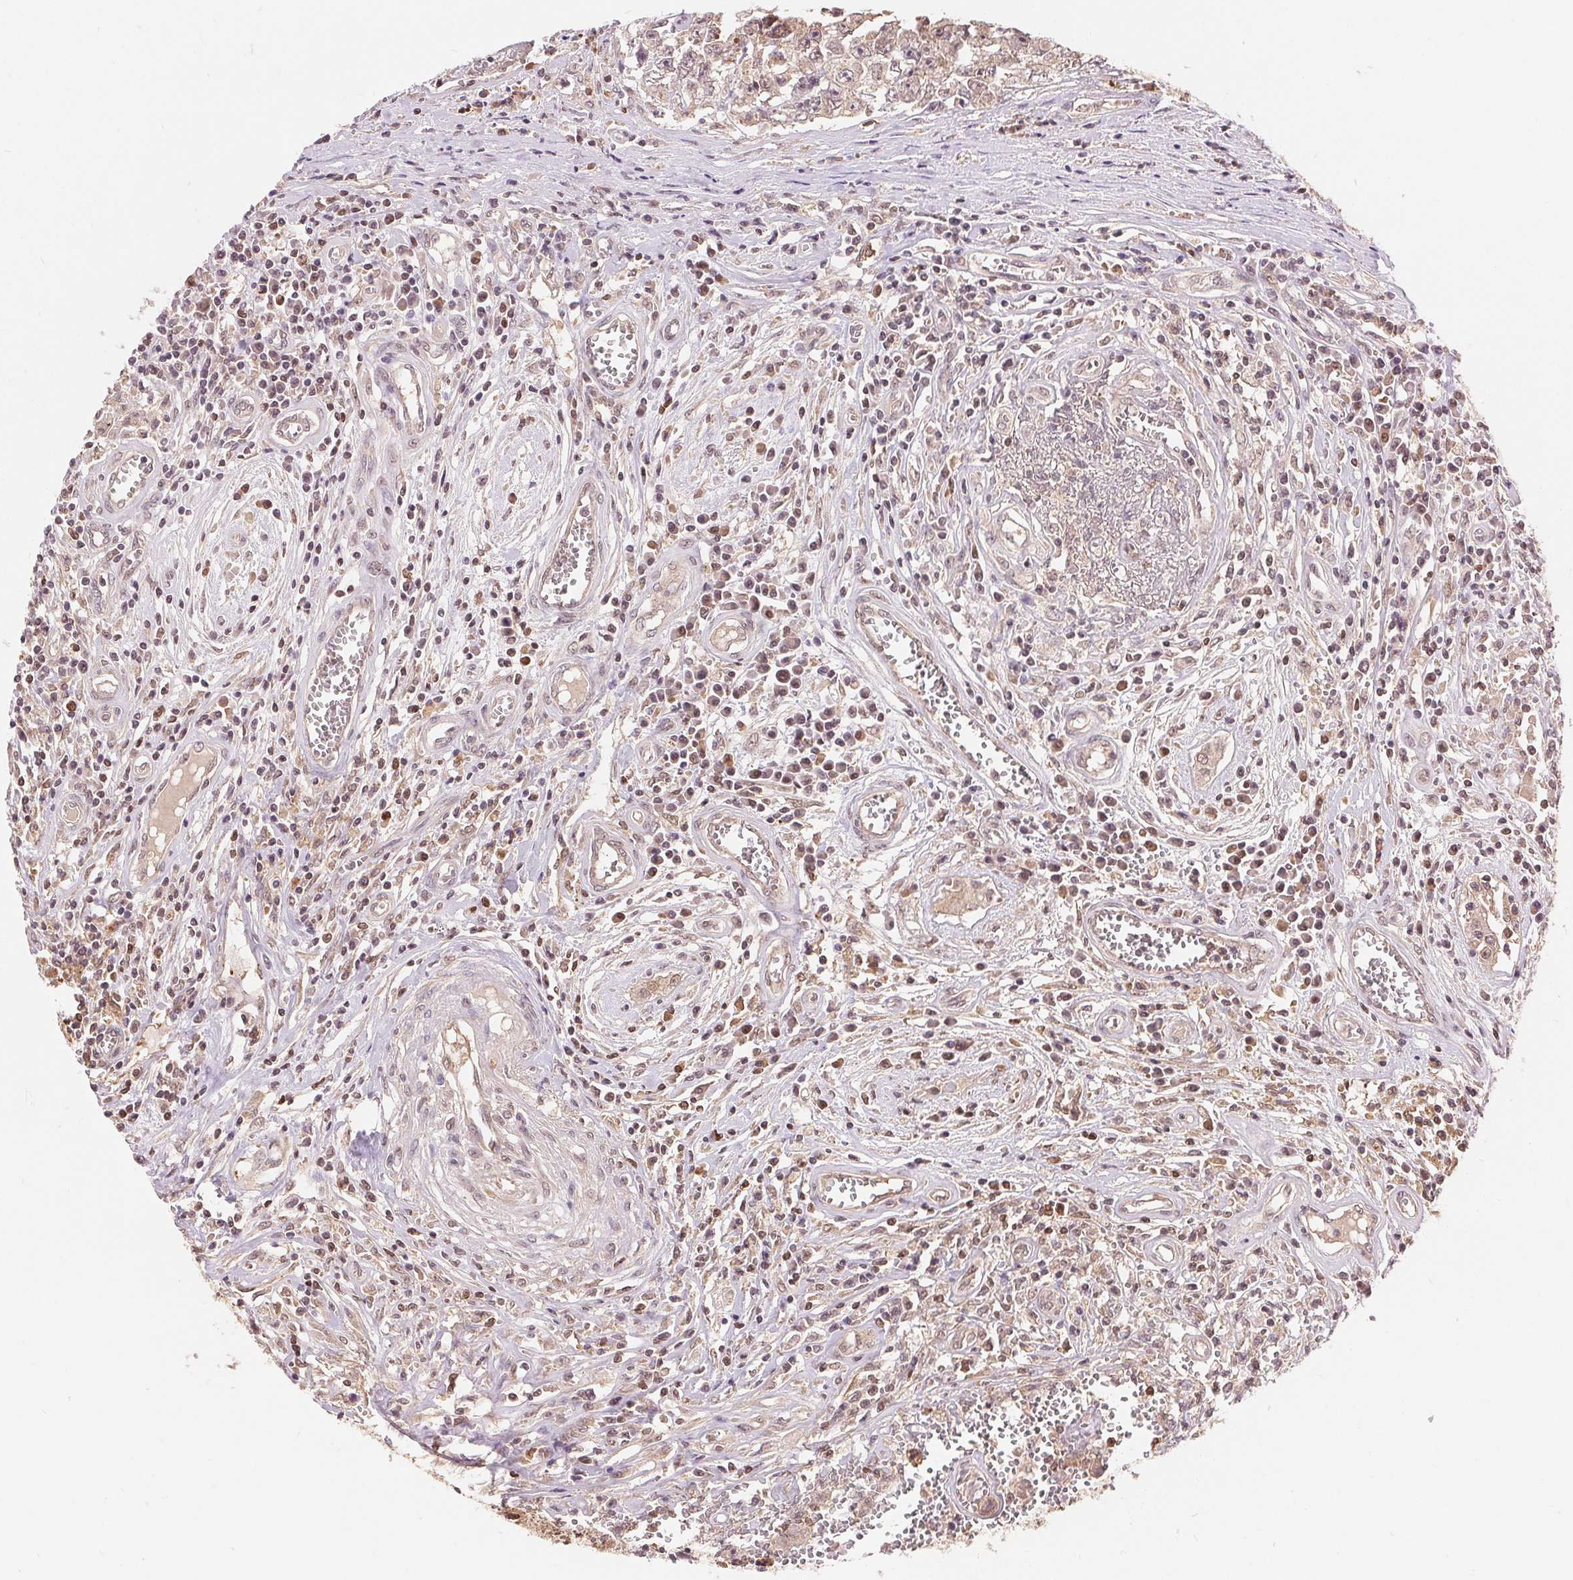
{"staining": {"intensity": "weak", "quantity": ">75%", "location": "cytoplasmic/membranous"}, "tissue": "testis cancer", "cell_type": "Tumor cells", "image_type": "cancer", "snomed": [{"axis": "morphology", "description": "Carcinoma, Embryonal, NOS"}, {"axis": "topography", "description": "Testis"}], "caption": "High-magnification brightfield microscopy of testis cancer (embryonal carcinoma) stained with DAB (brown) and counterstained with hematoxylin (blue). tumor cells exhibit weak cytoplasmic/membranous positivity is present in approximately>75% of cells. (DAB (3,3'-diaminobenzidine) = brown stain, brightfield microscopy at high magnification).", "gene": "TMEM273", "patient": {"sex": "male", "age": 36}}